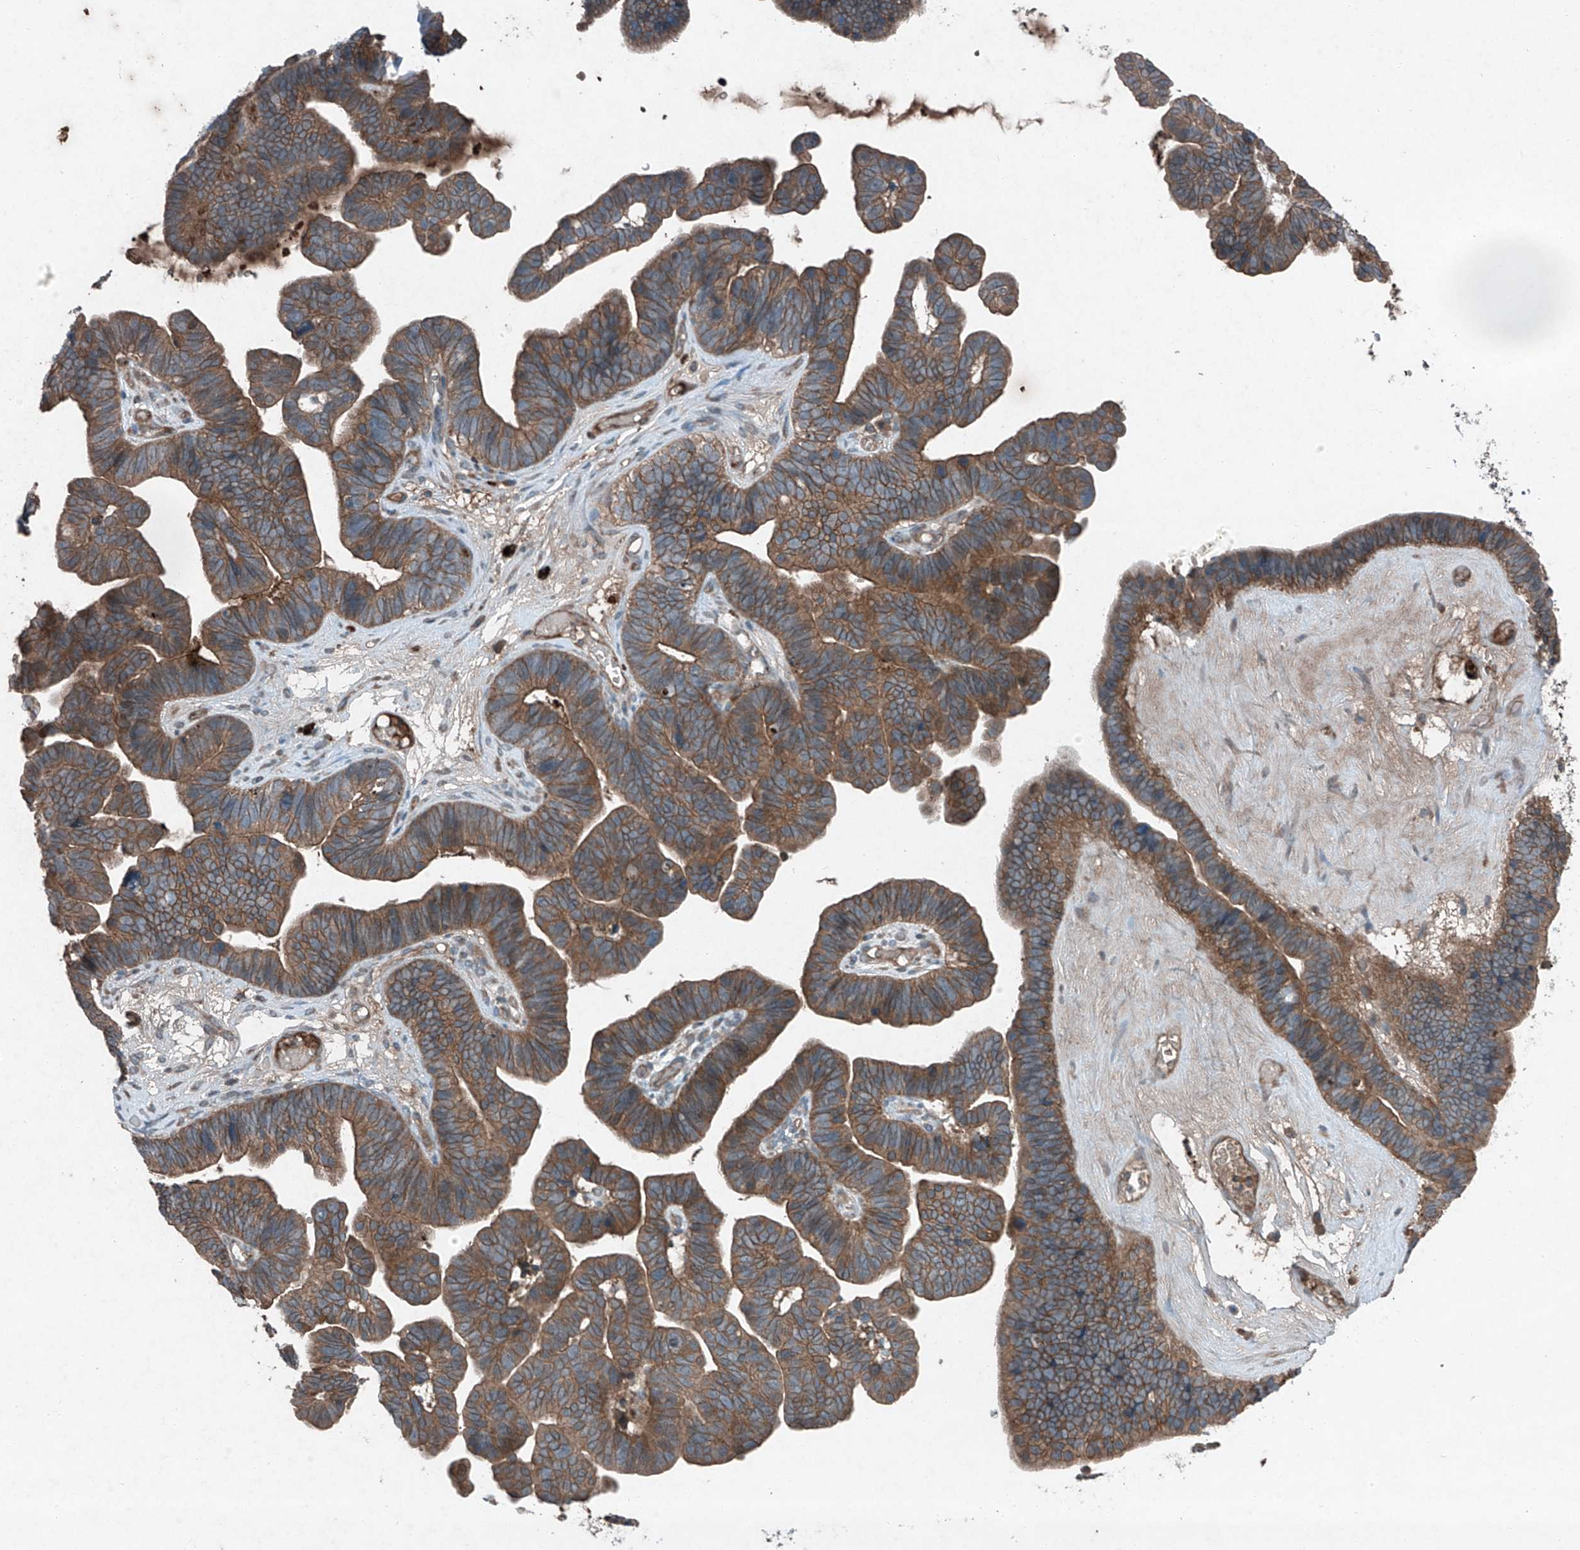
{"staining": {"intensity": "moderate", "quantity": ">75%", "location": "cytoplasmic/membranous"}, "tissue": "ovarian cancer", "cell_type": "Tumor cells", "image_type": "cancer", "snomed": [{"axis": "morphology", "description": "Cystadenocarcinoma, serous, NOS"}, {"axis": "topography", "description": "Ovary"}], "caption": "Immunohistochemistry (IHC) image of neoplastic tissue: serous cystadenocarcinoma (ovarian) stained using immunohistochemistry (IHC) shows medium levels of moderate protein expression localized specifically in the cytoplasmic/membranous of tumor cells, appearing as a cytoplasmic/membranous brown color.", "gene": "FOXRED2", "patient": {"sex": "female", "age": 56}}